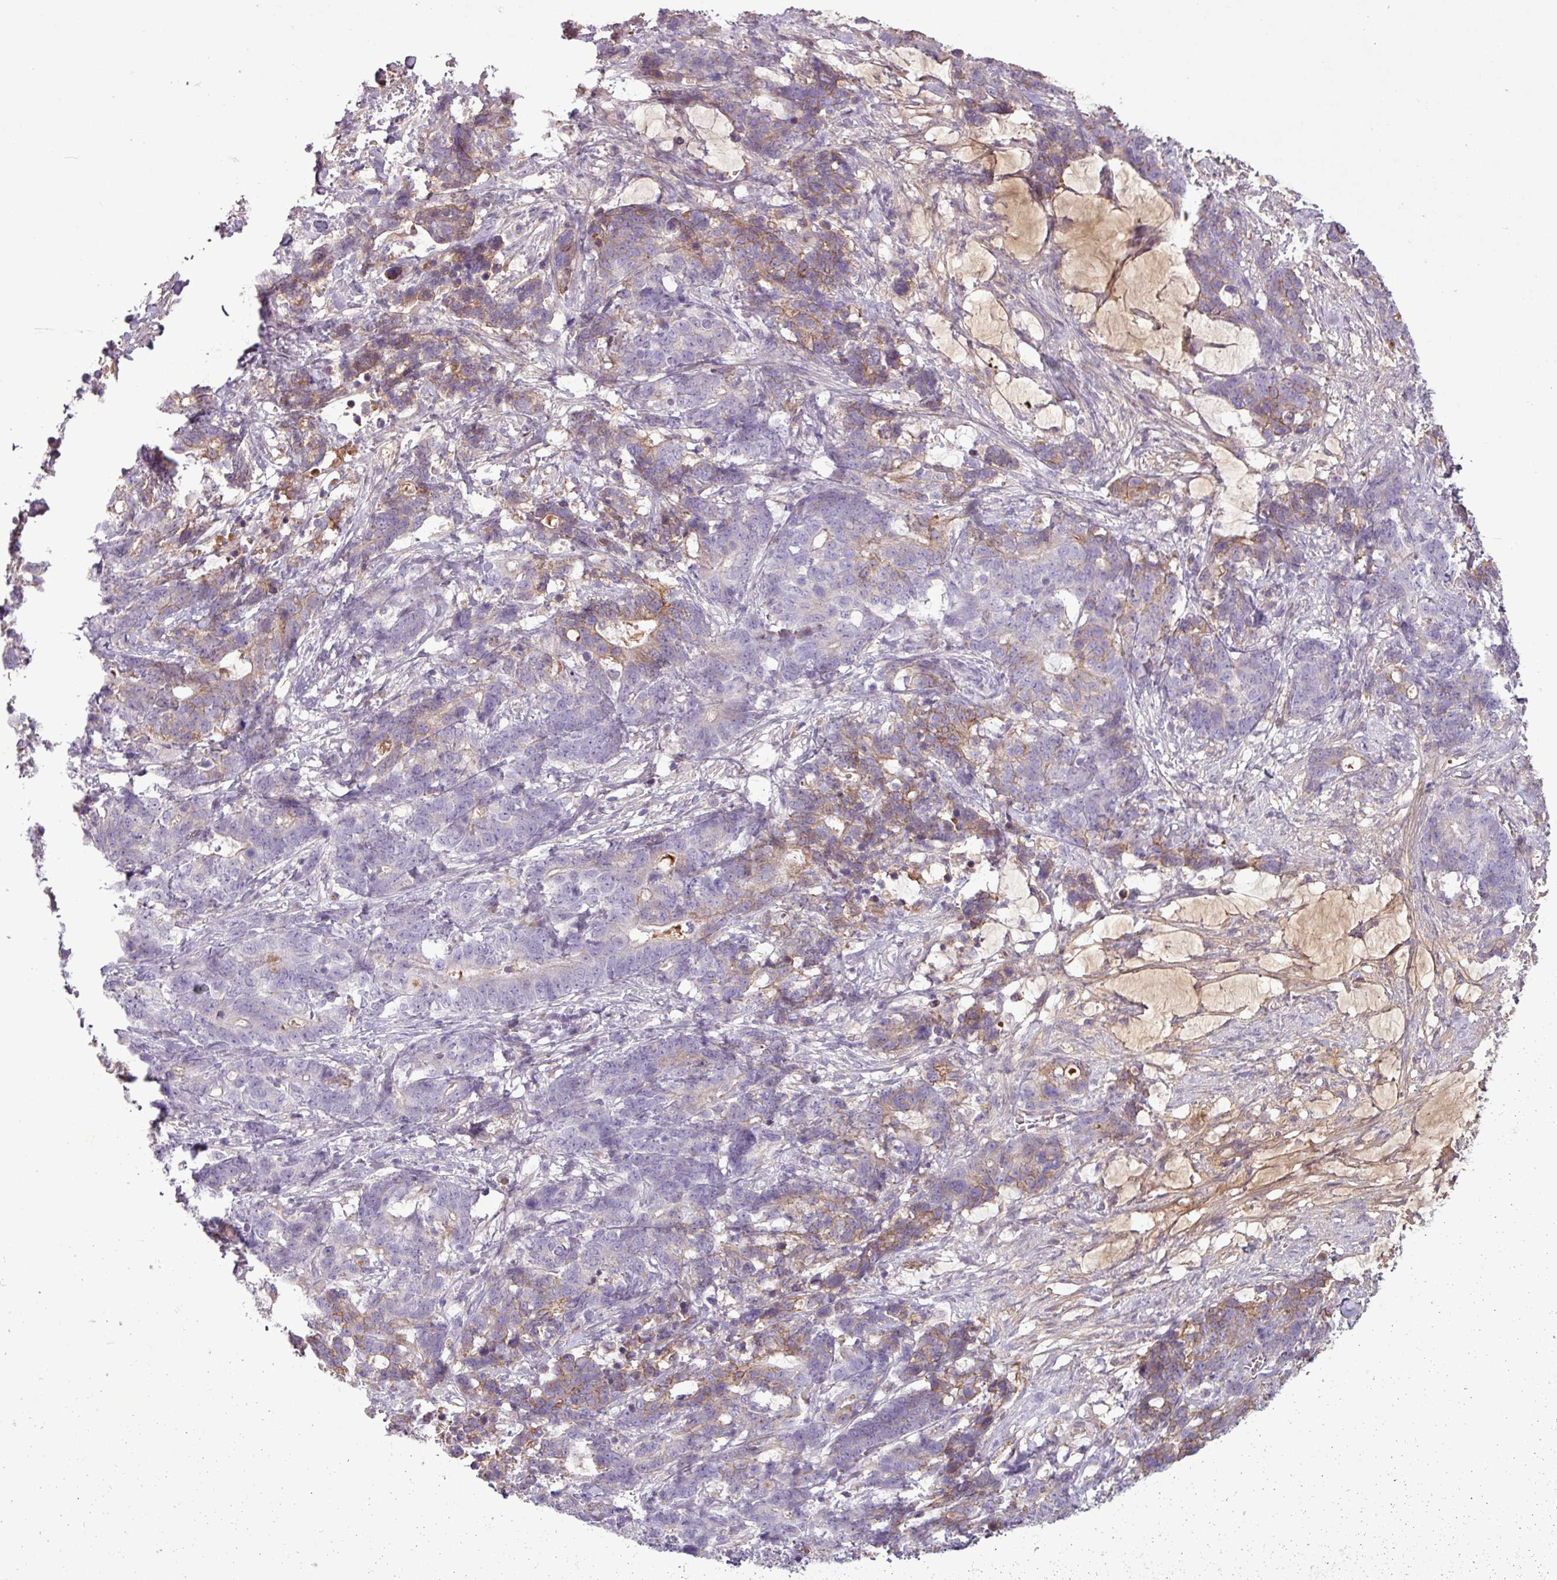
{"staining": {"intensity": "moderate", "quantity": "<25%", "location": "cytoplasmic/membranous"}, "tissue": "stomach cancer", "cell_type": "Tumor cells", "image_type": "cancer", "snomed": [{"axis": "morphology", "description": "Normal tissue, NOS"}, {"axis": "morphology", "description": "Adenocarcinoma, NOS"}, {"axis": "topography", "description": "Stomach"}], "caption": "DAB (3,3'-diaminobenzidine) immunohistochemical staining of stomach adenocarcinoma demonstrates moderate cytoplasmic/membranous protein positivity in about <25% of tumor cells.", "gene": "C4B", "patient": {"sex": "female", "age": 64}}